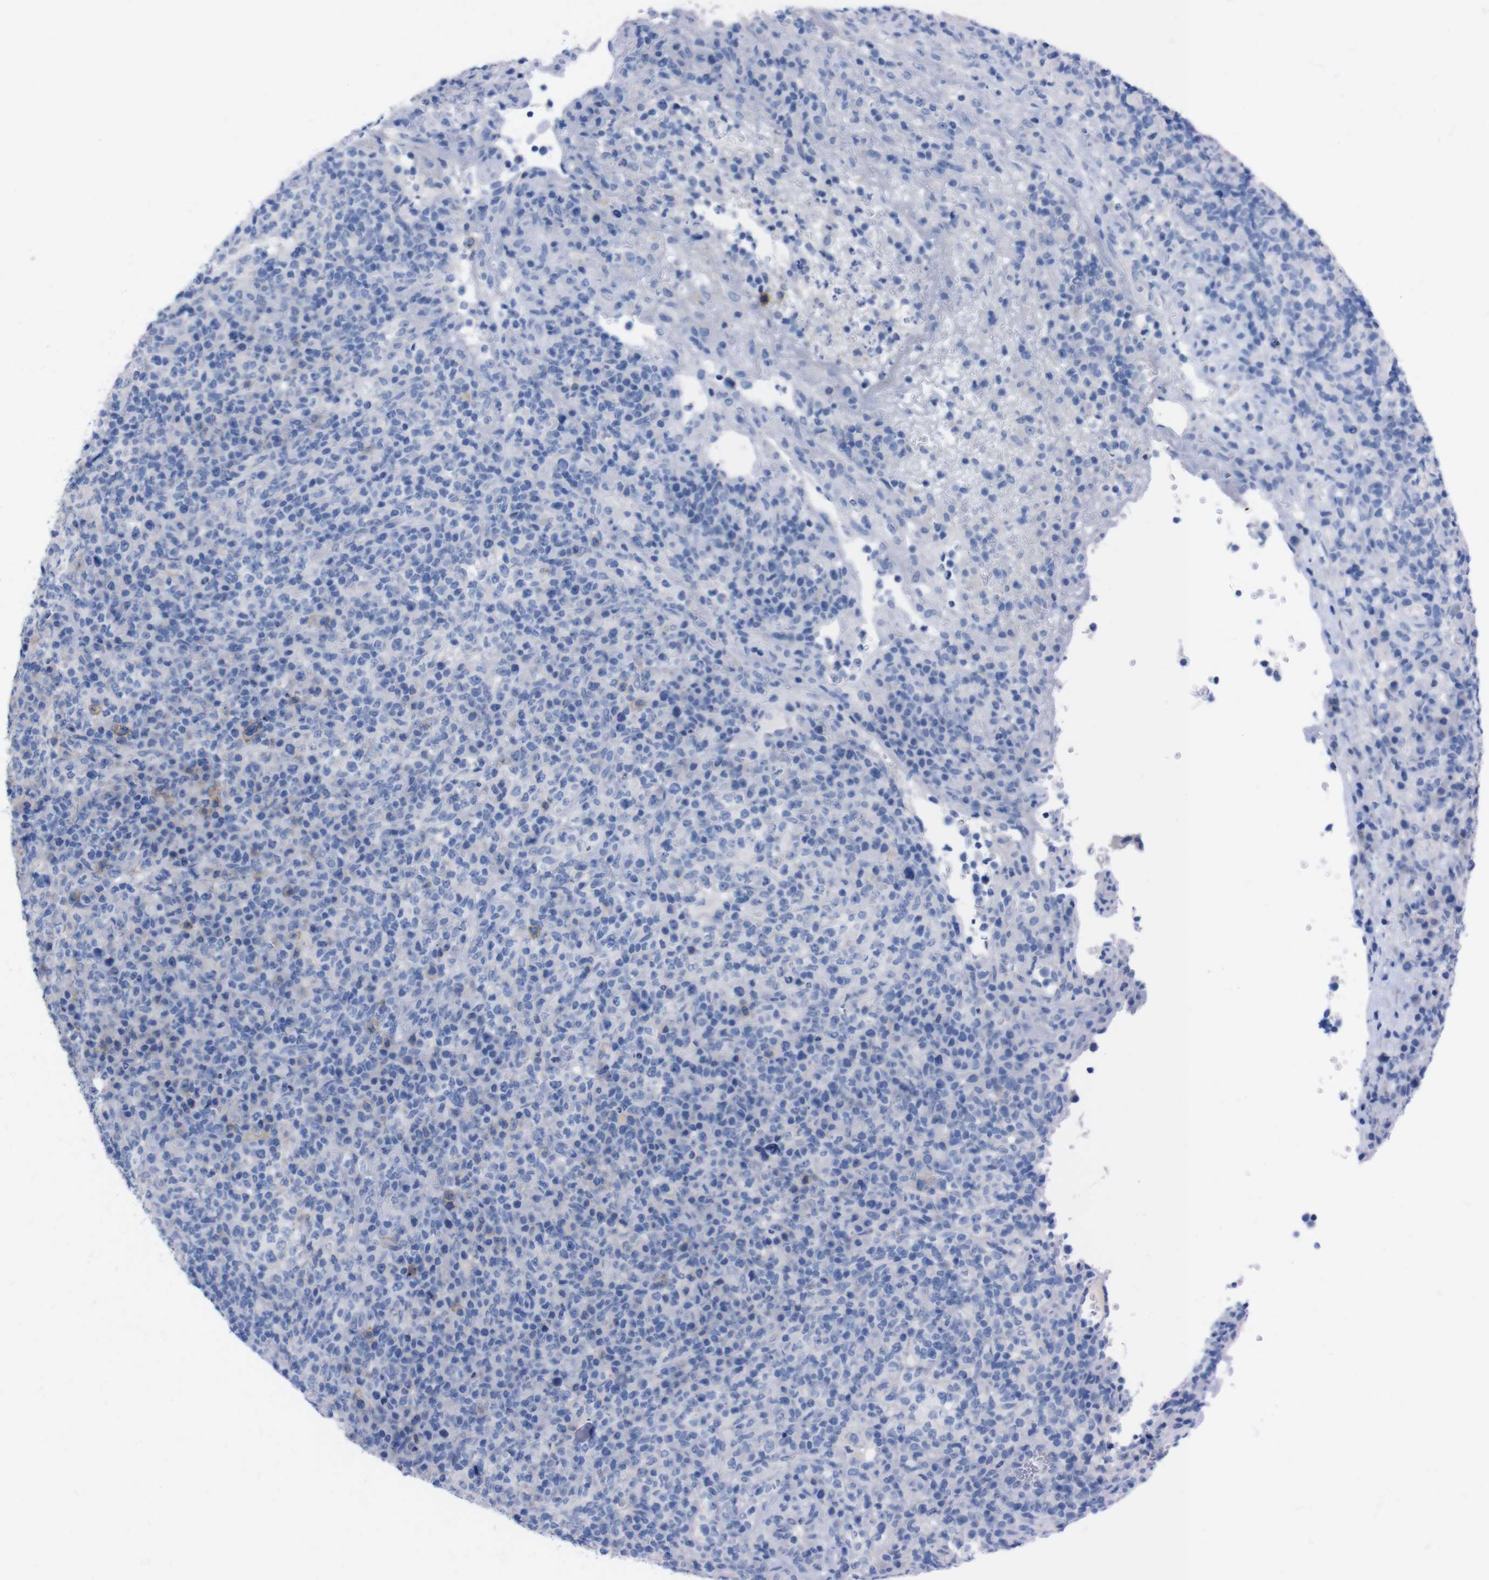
{"staining": {"intensity": "negative", "quantity": "none", "location": "none"}, "tissue": "lymphoma", "cell_type": "Tumor cells", "image_type": "cancer", "snomed": [{"axis": "morphology", "description": "Malignant lymphoma, non-Hodgkin's type, High grade"}, {"axis": "topography", "description": "Lymph node"}], "caption": "High power microscopy image of an immunohistochemistry image of lymphoma, revealing no significant positivity in tumor cells.", "gene": "TMEM243", "patient": {"sex": "female", "age": 76}}